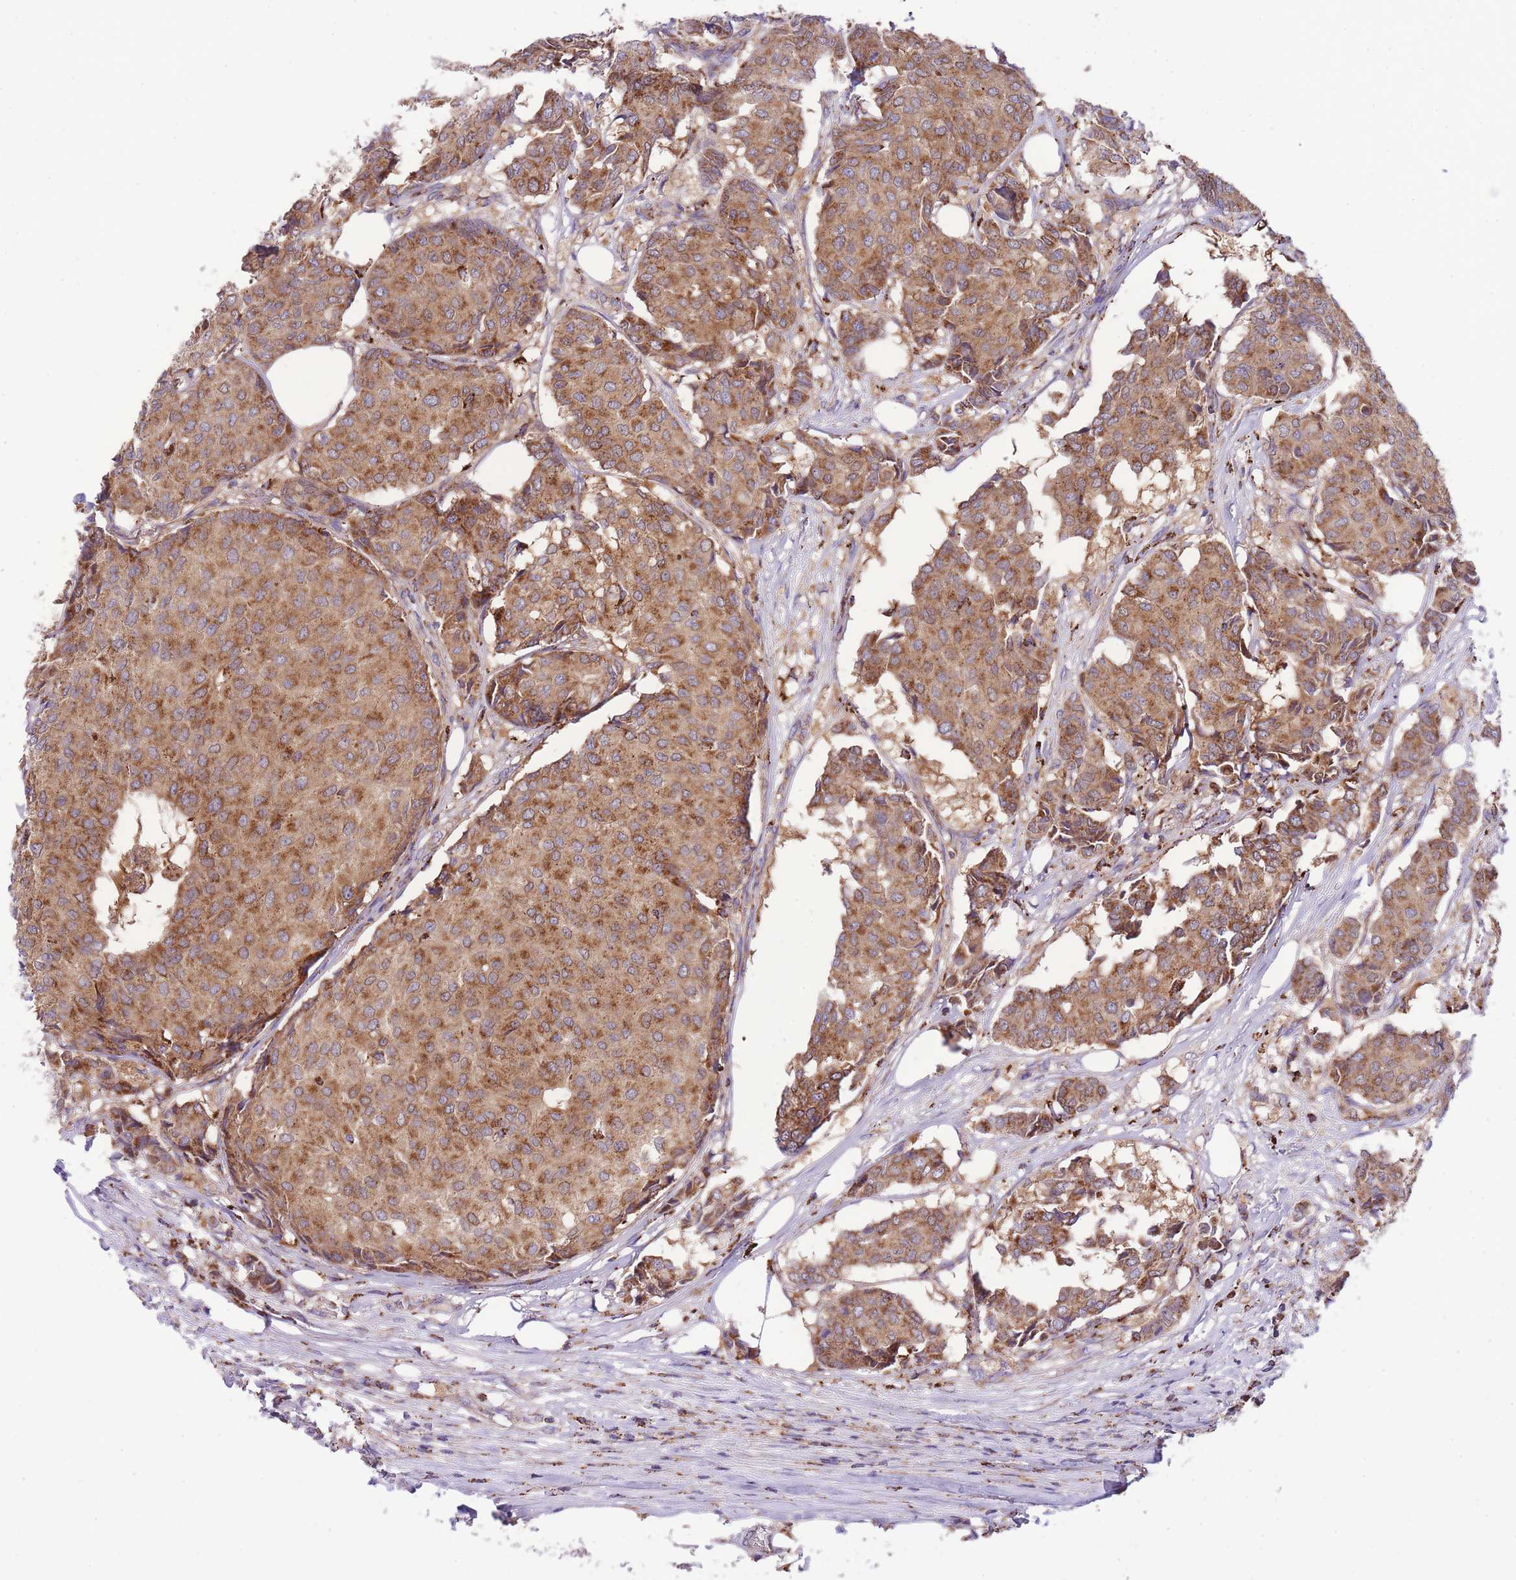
{"staining": {"intensity": "moderate", "quantity": ">75%", "location": "cytoplasmic/membranous"}, "tissue": "breast cancer", "cell_type": "Tumor cells", "image_type": "cancer", "snomed": [{"axis": "morphology", "description": "Duct carcinoma"}, {"axis": "topography", "description": "Breast"}], "caption": "A high-resolution photomicrograph shows IHC staining of breast cancer, which displays moderate cytoplasmic/membranous positivity in approximately >75% of tumor cells.", "gene": "ST3GAL3", "patient": {"sex": "female", "age": 75}}